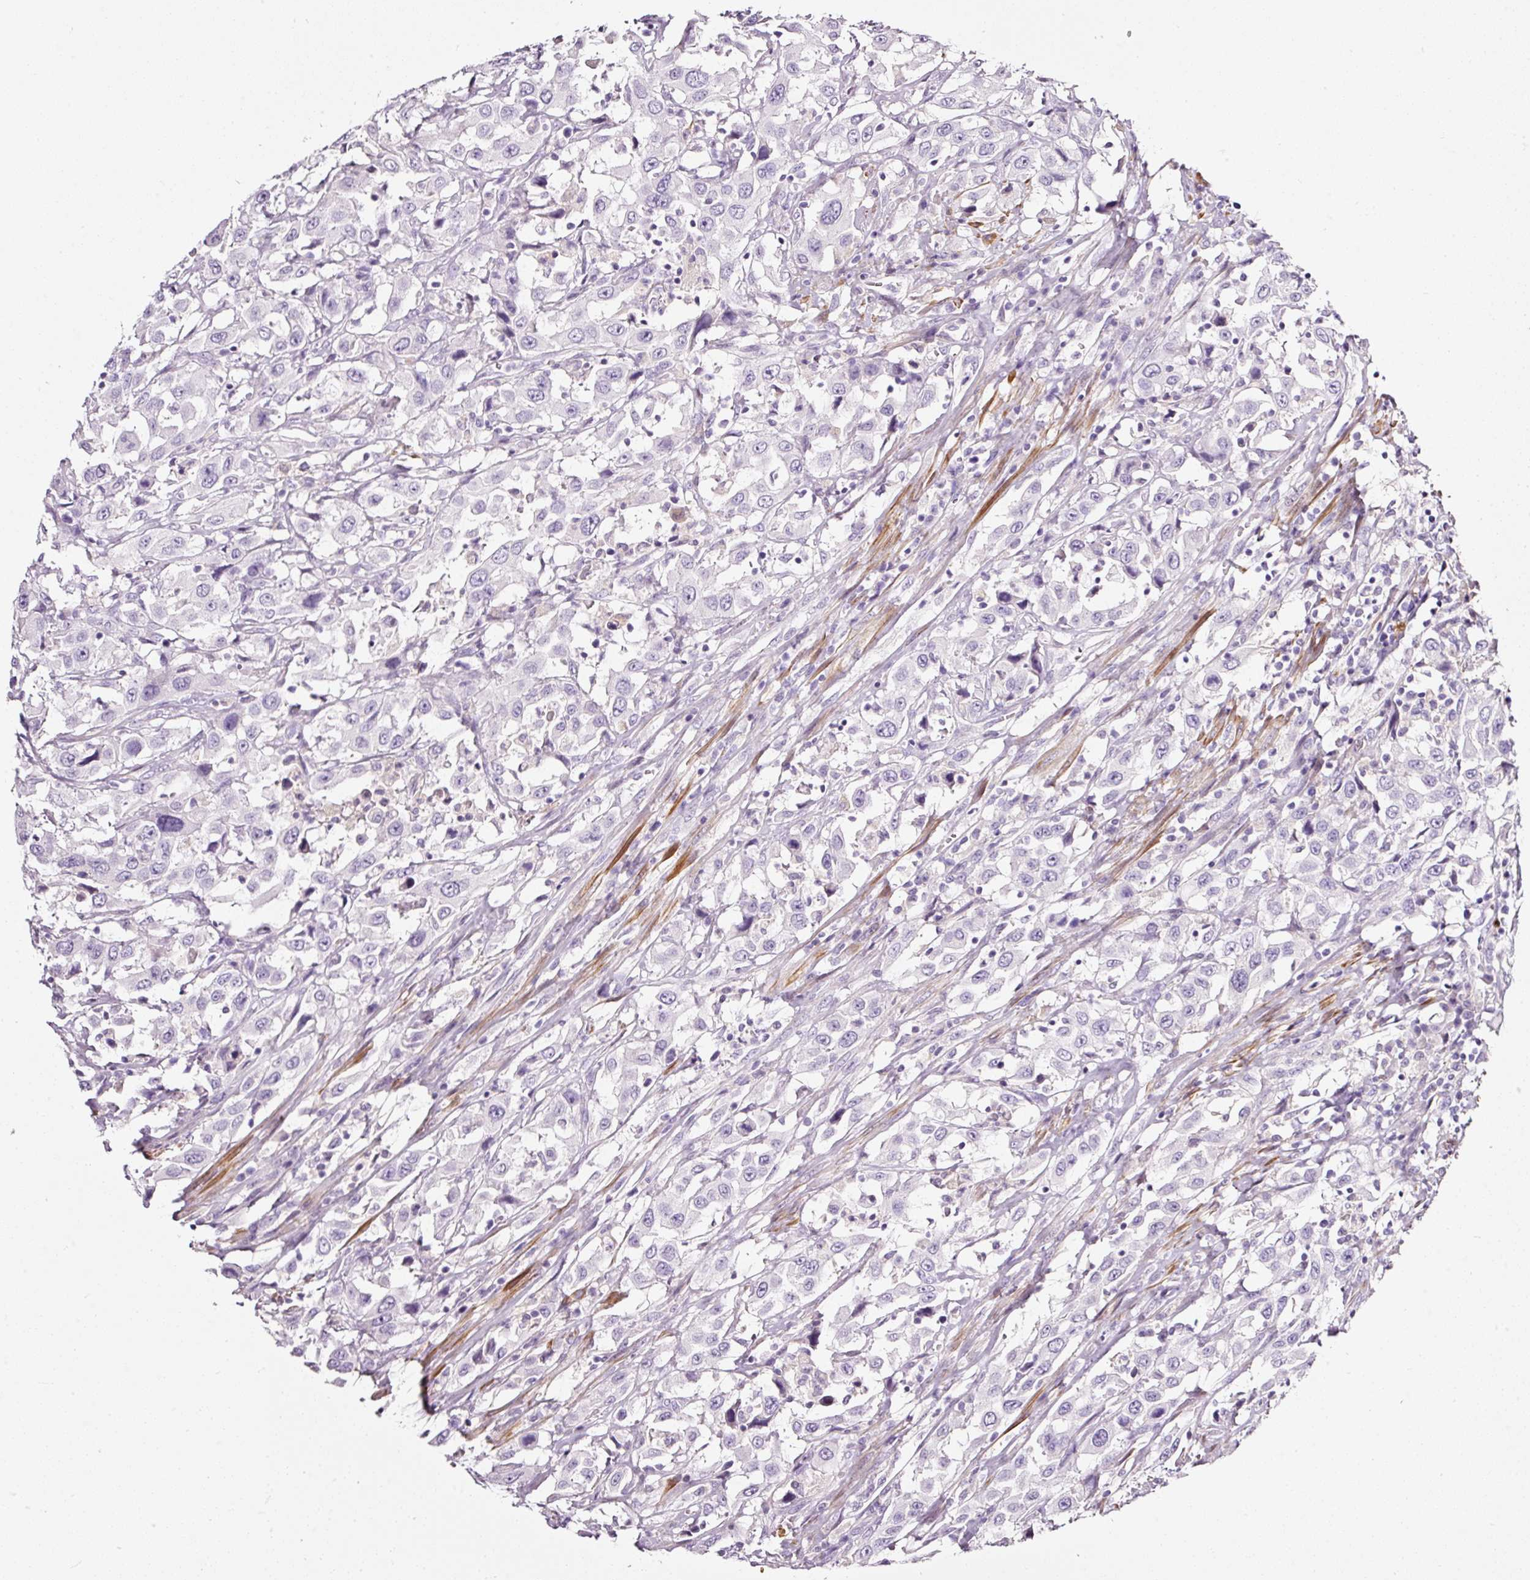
{"staining": {"intensity": "negative", "quantity": "none", "location": "none"}, "tissue": "urothelial cancer", "cell_type": "Tumor cells", "image_type": "cancer", "snomed": [{"axis": "morphology", "description": "Urothelial carcinoma, High grade"}, {"axis": "topography", "description": "Urinary bladder"}], "caption": "Immunohistochemistry of high-grade urothelial carcinoma demonstrates no expression in tumor cells.", "gene": "CYB561A3", "patient": {"sex": "male", "age": 61}}